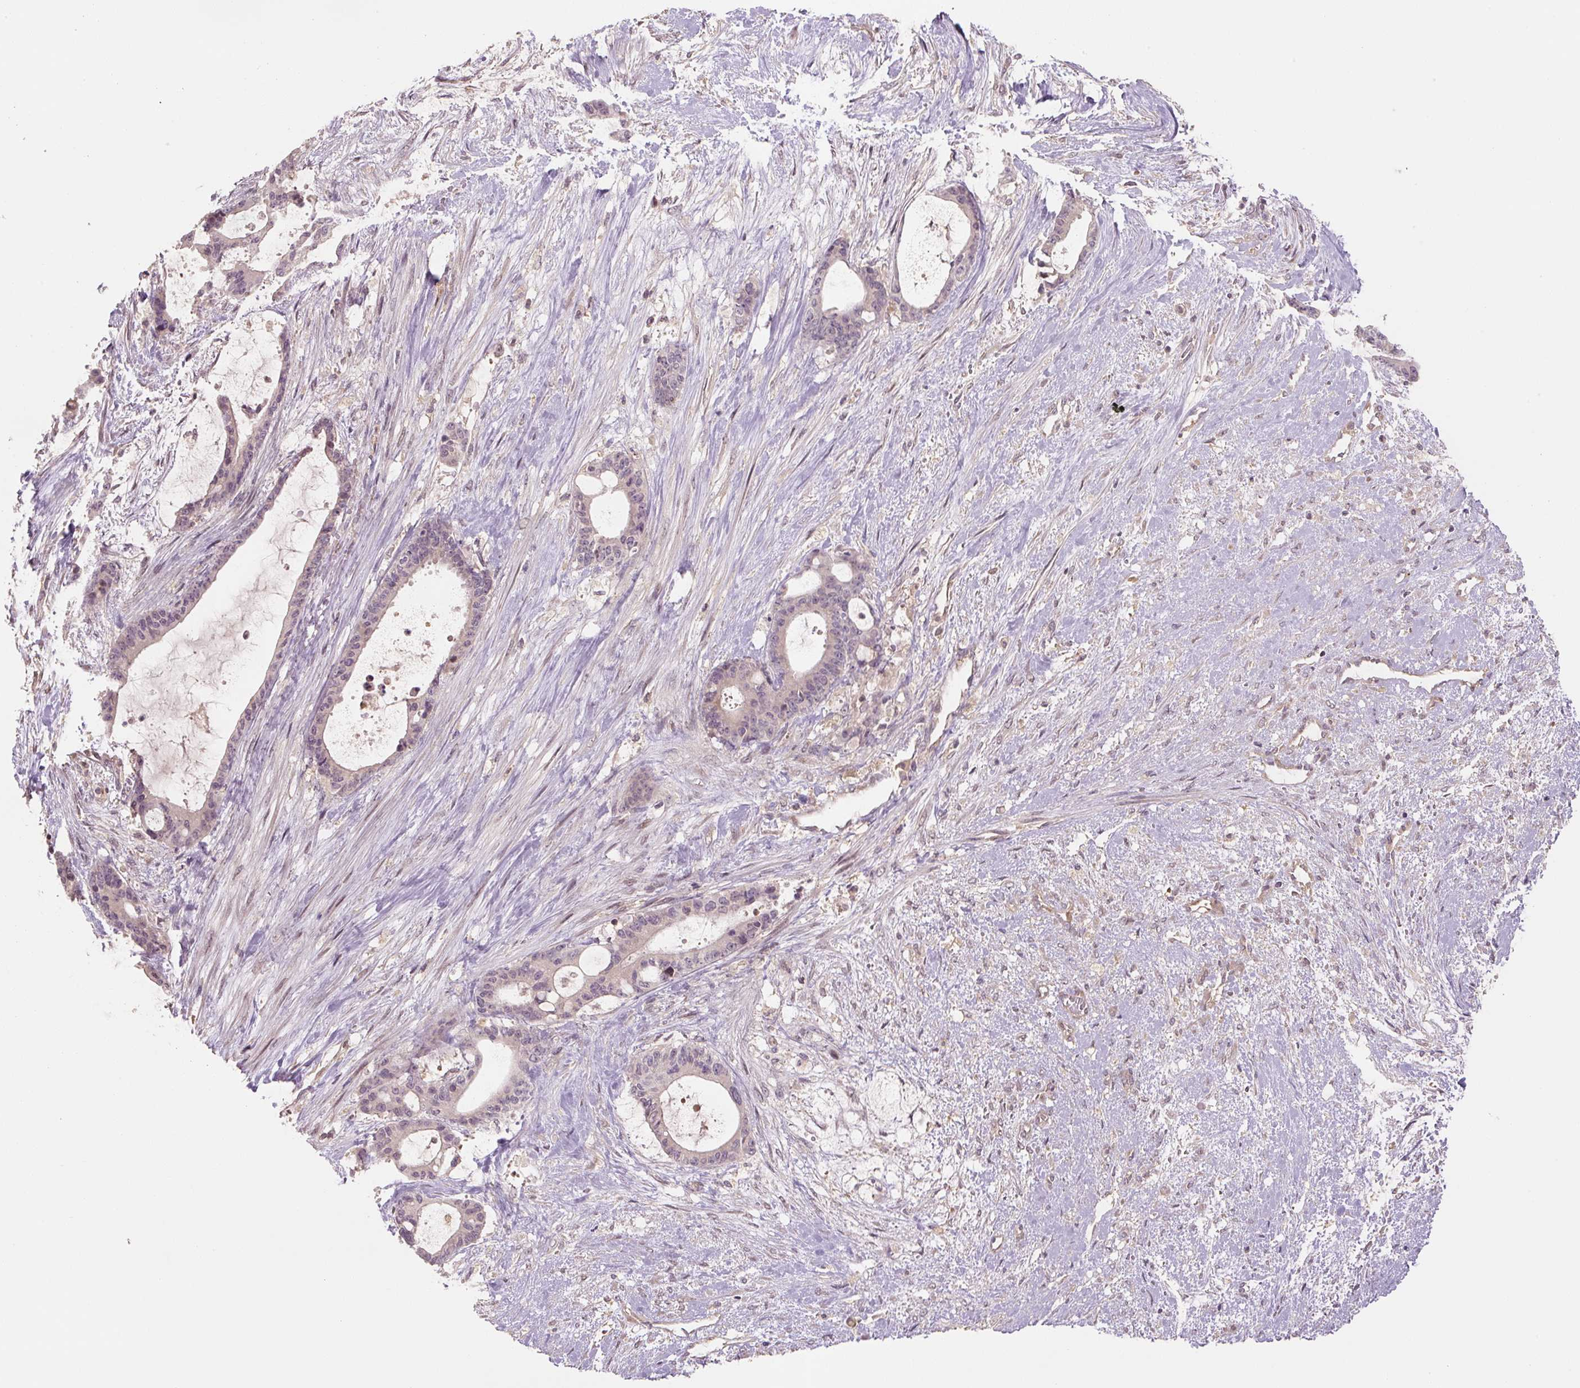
{"staining": {"intensity": "negative", "quantity": "none", "location": "none"}, "tissue": "liver cancer", "cell_type": "Tumor cells", "image_type": "cancer", "snomed": [{"axis": "morphology", "description": "Normal tissue, NOS"}, {"axis": "morphology", "description": "Cholangiocarcinoma"}, {"axis": "topography", "description": "Liver"}, {"axis": "topography", "description": "Peripheral nerve tissue"}], "caption": "There is no significant expression in tumor cells of cholangiocarcinoma (liver). (DAB IHC visualized using brightfield microscopy, high magnification).", "gene": "C2orf73", "patient": {"sex": "female", "age": 73}}